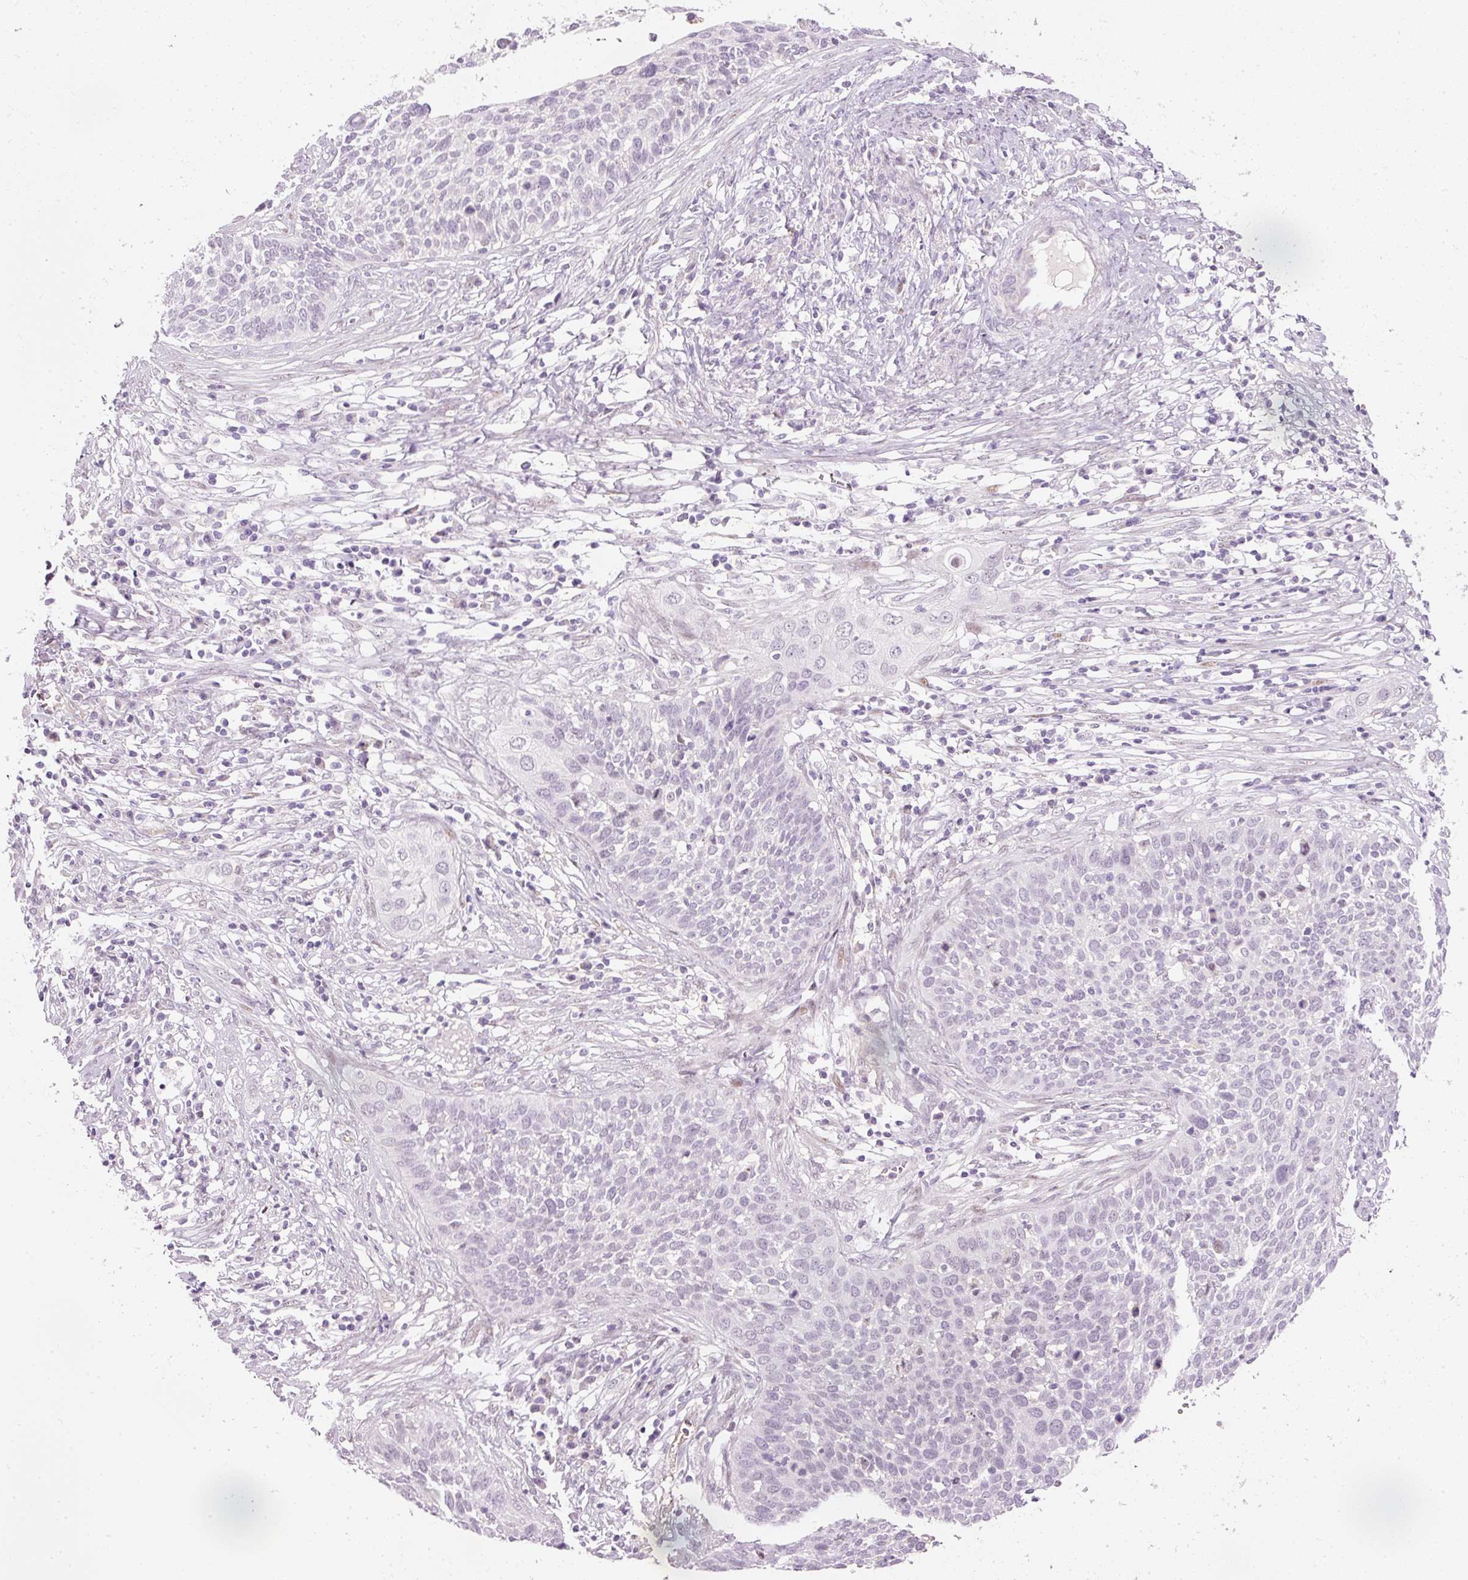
{"staining": {"intensity": "negative", "quantity": "none", "location": "none"}, "tissue": "cervical cancer", "cell_type": "Tumor cells", "image_type": "cancer", "snomed": [{"axis": "morphology", "description": "Squamous cell carcinoma, NOS"}, {"axis": "topography", "description": "Cervix"}], "caption": "IHC of cervical cancer (squamous cell carcinoma) shows no positivity in tumor cells.", "gene": "RNF39", "patient": {"sex": "female", "age": 34}}